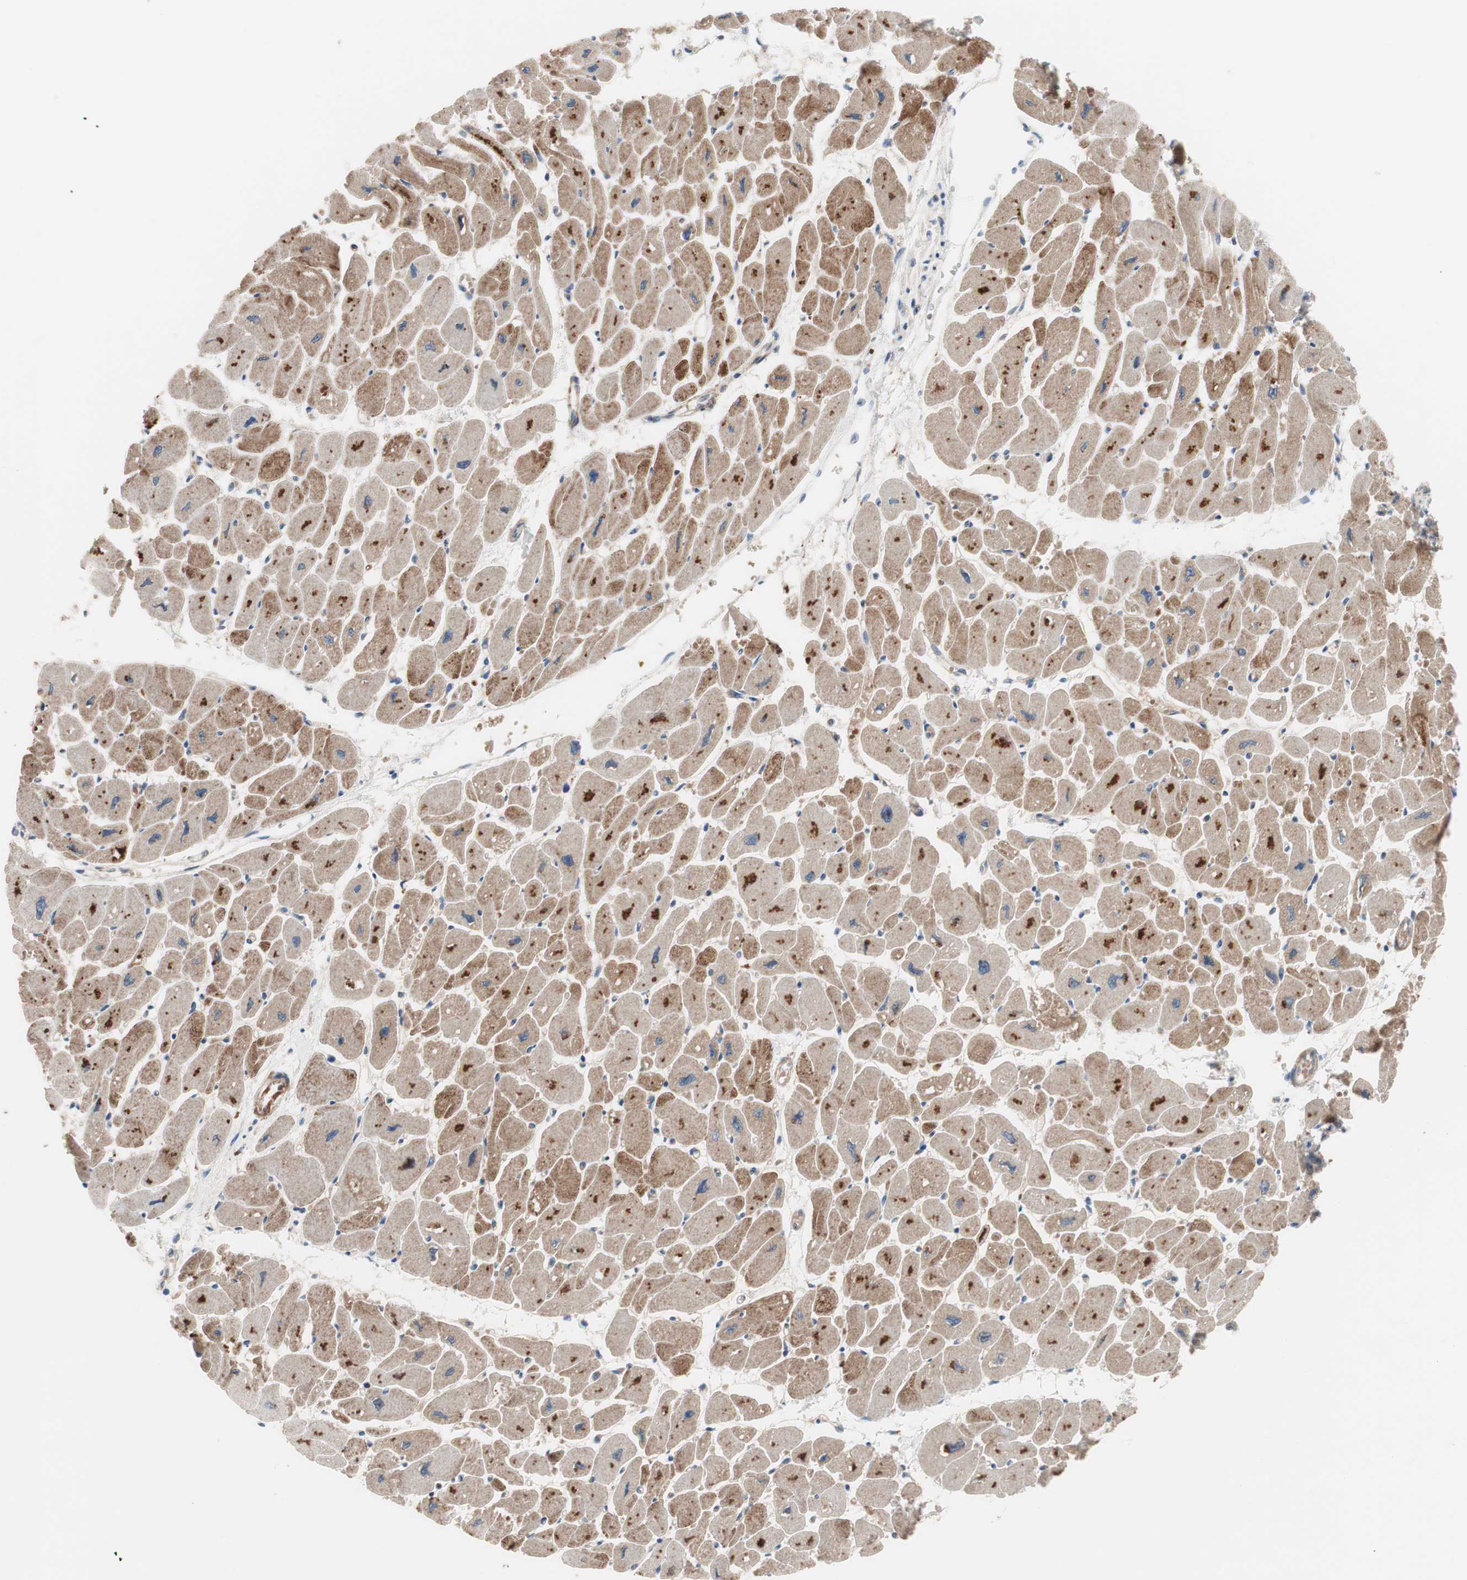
{"staining": {"intensity": "moderate", "quantity": ">75%", "location": "cytoplasmic/membranous"}, "tissue": "heart muscle", "cell_type": "Cardiomyocytes", "image_type": "normal", "snomed": [{"axis": "morphology", "description": "Normal tissue, NOS"}, {"axis": "topography", "description": "Heart"}], "caption": "Protein expression analysis of normal heart muscle reveals moderate cytoplasmic/membranous expression in approximately >75% of cardiomyocytes.", "gene": "HMBS", "patient": {"sex": "female", "age": 54}}